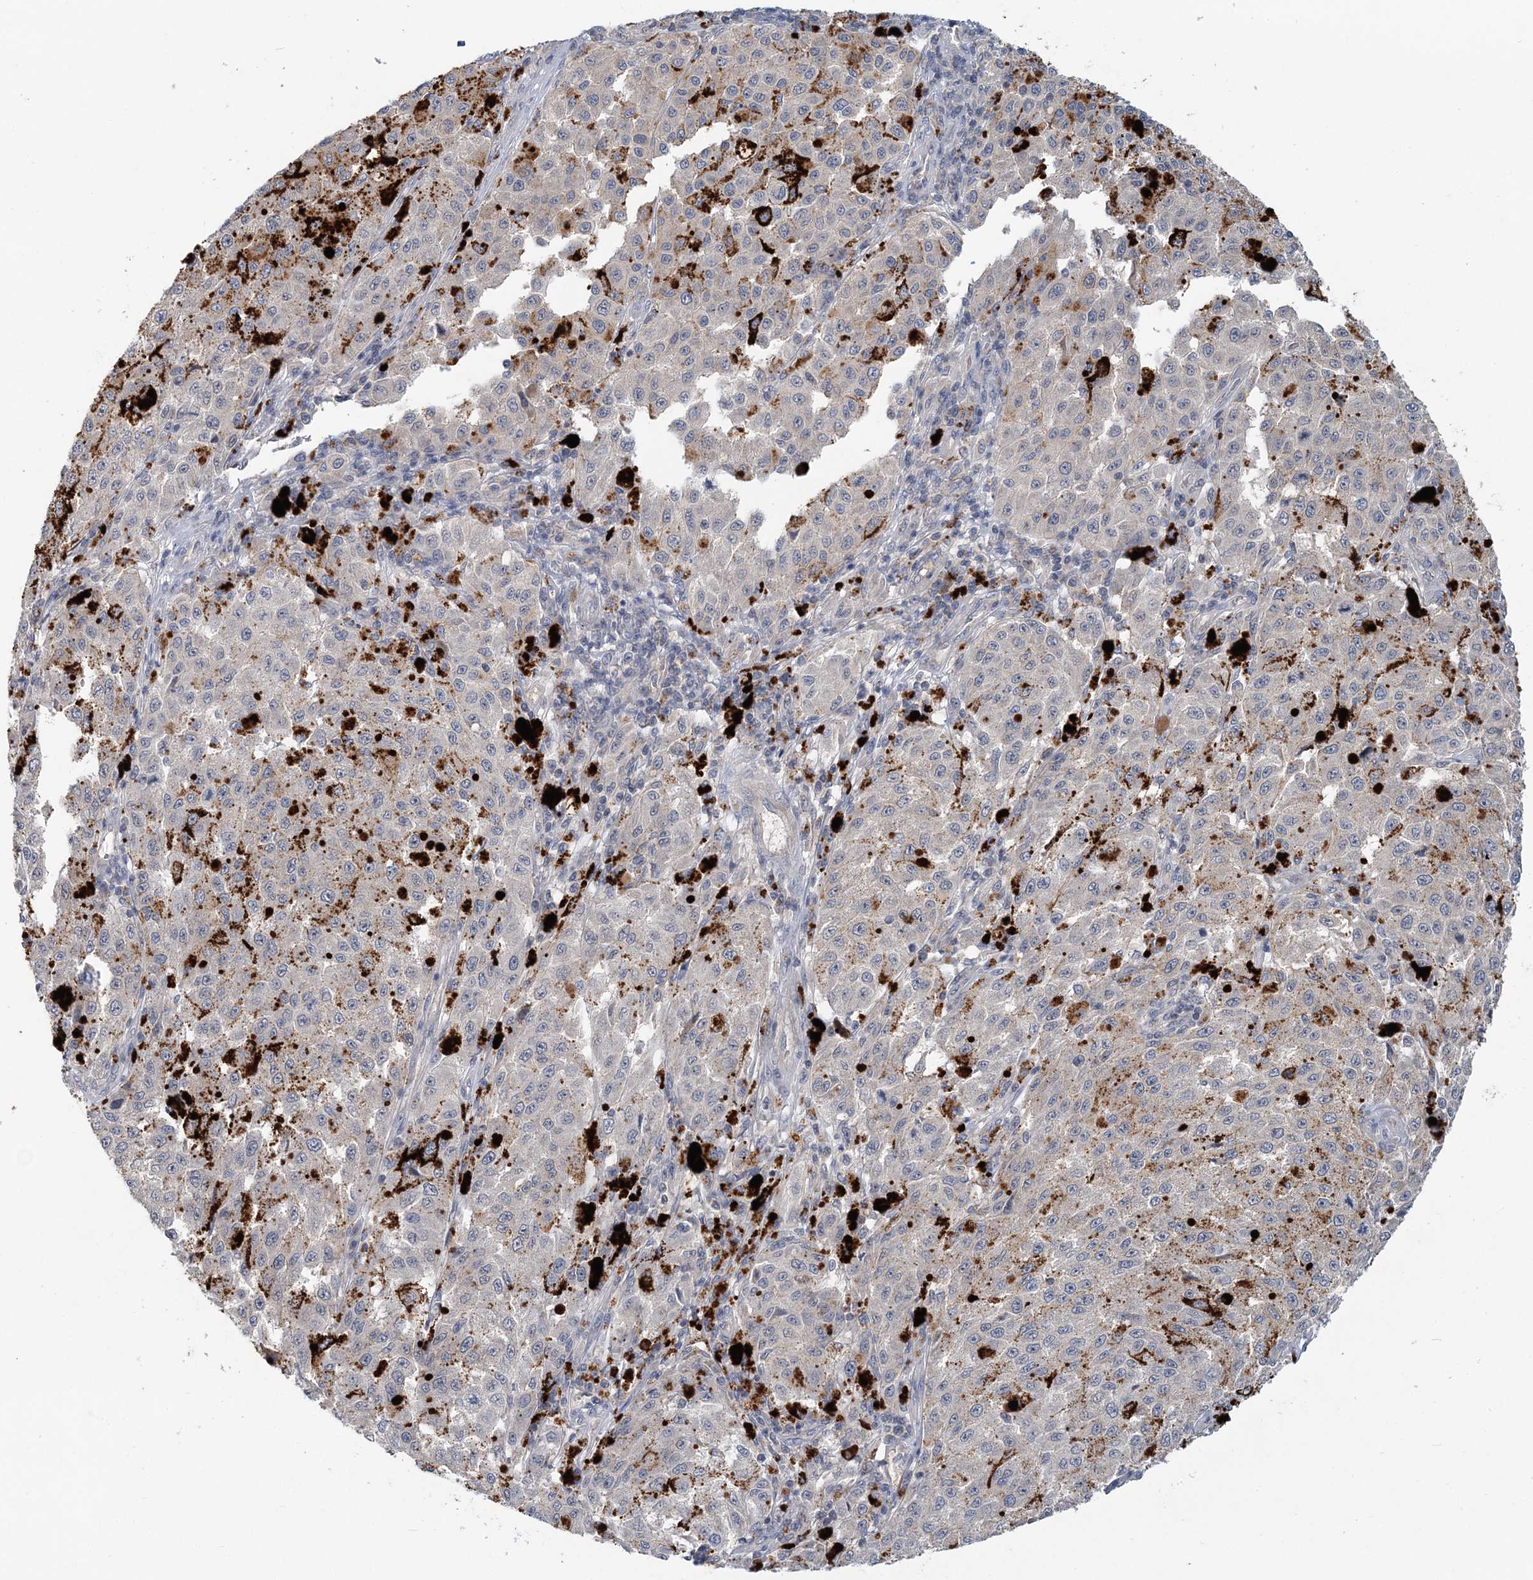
{"staining": {"intensity": "negative", "quantity": "none", "location": "none"}, "tissue": "melanoma", "cell_type": "Tumor cells", "image_type": "cancer", "snomed": [{"axis": "morphology", "description": "Malignant melanoma, NOS"}, {"axis": "topography", "description": "Skin"}], "caption": "Malignant melanoma stained for a protein using immunohistochemistry (IHC) shows no positivity tumor cells.", "gene": "RNF25", "patient": {"sex": "female", "age": 64}}